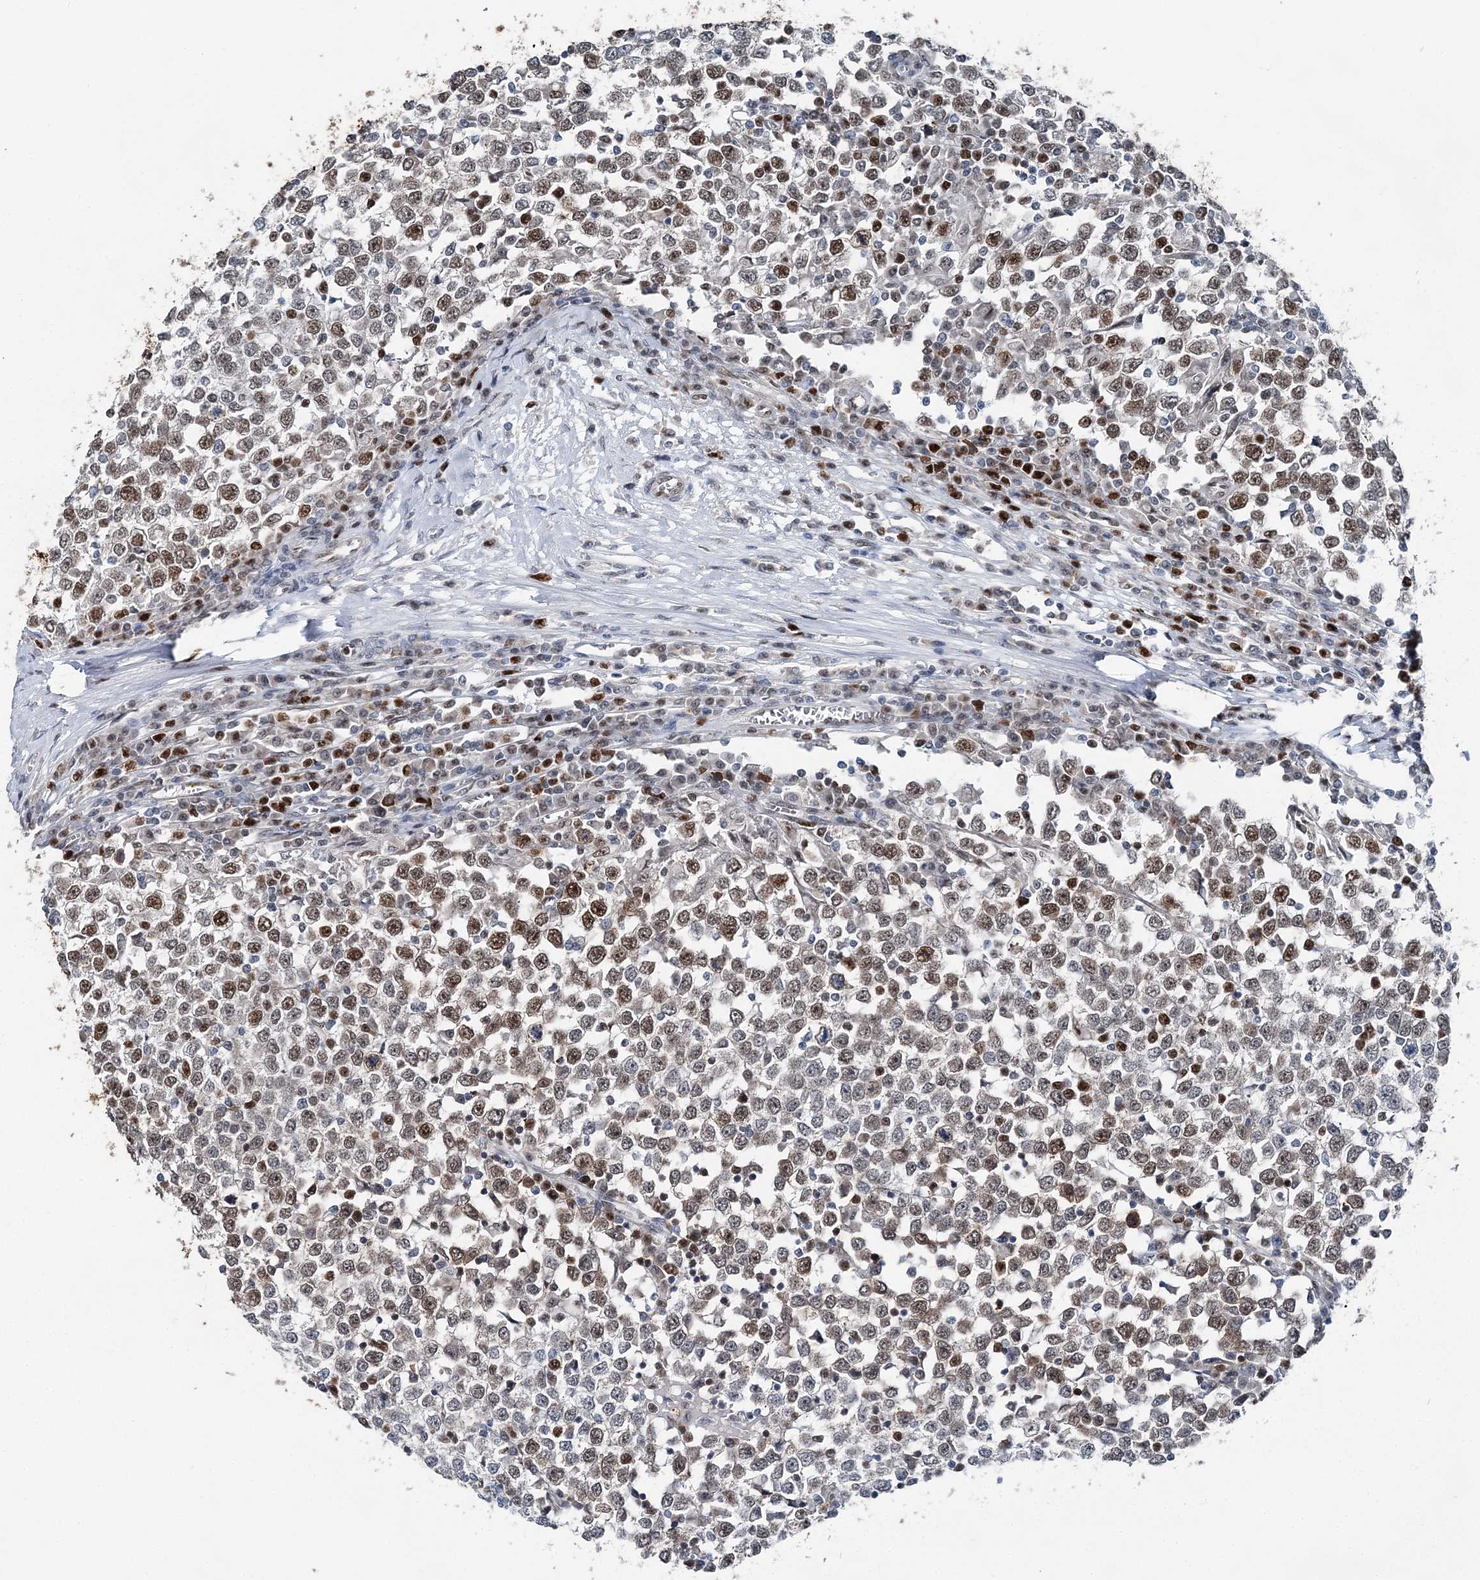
{"staining": {"intensity": "moderate", "quantity": "25%-75%", "location": "nuclear"}, "tissue": "testis cancer", "cell_type": "Tumor cells", "image_type": "cancer", "snomed": [{"axis": "morphology", "description": "Seminoma, NOS"}, {"axis": "topography", "description": "Testis"}], "caption": "A brown stain shows moderate nuclear expression of a protein in human seminoma (testis) tumor cells.", "gene": "HAT1", "patient": {"sex": "male", "age": 65}}